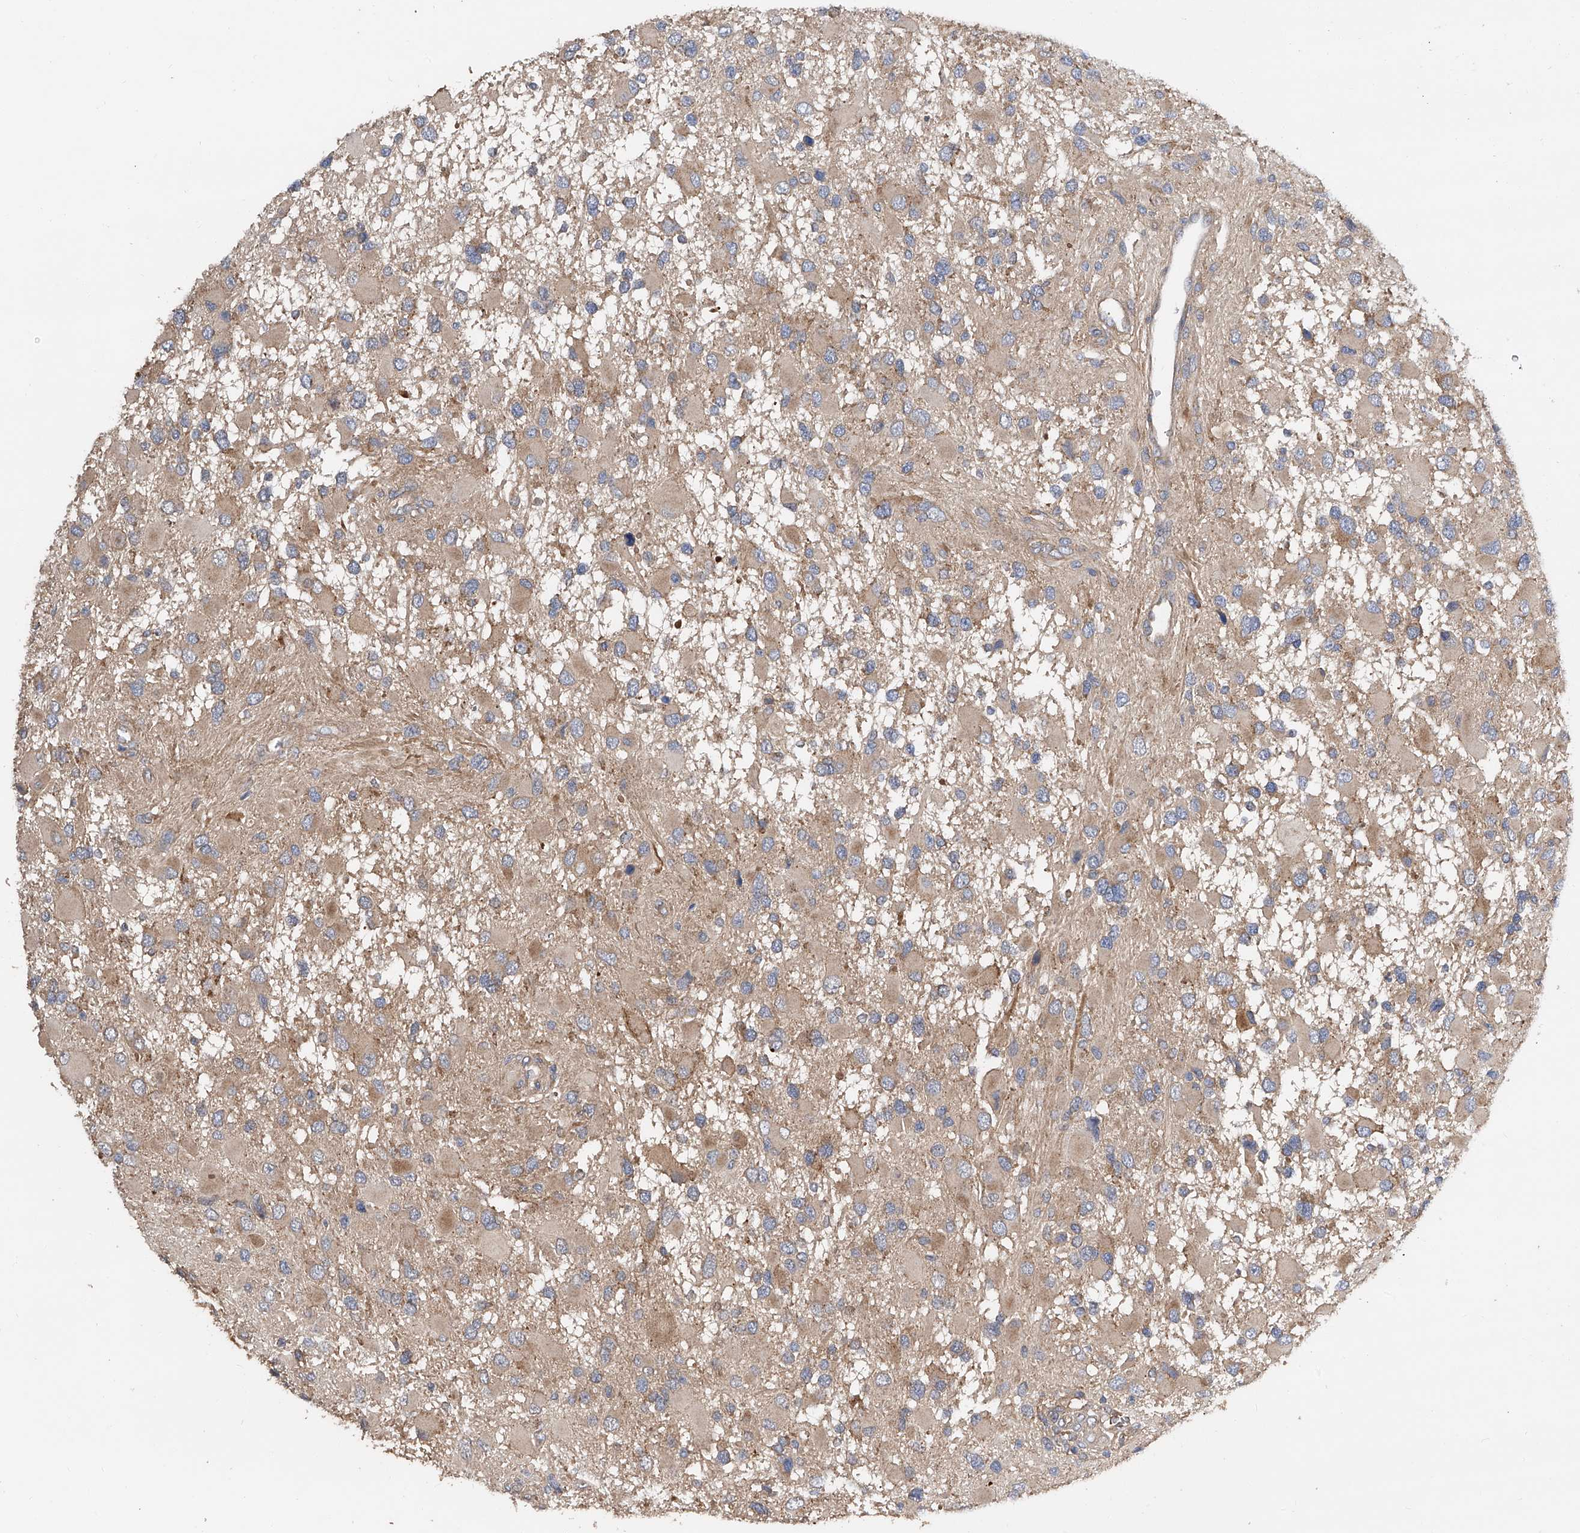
{"staining": {"intensity": "moderate", "quantity": "<25%", "location": "cytoplasmic/membranous"}, "tissue": "glioma", "cell_type": "Tumor cells", "image_type": "cancer", "snomed": [{"axis": "morphology", "description": "Glioma, malignant, High grade"}, {"axis": "topography", "description": "Brain"}], "caption": "IHC (DAB (3,3'-diaminobenzidine)) staining of human malignant glioma (high-grade) exhibits moderate cytoplasmic/membranous protein positivity in about <25% of tumor cells. The protein of interest is stained brown, and the nuclei are stained in blue (DAB (3,3'-diaminobenzidine) IHC with brightfield microscopy, high magnification).", "gene": "PTK2", "patient": {"sex": "male", "age": 53}}